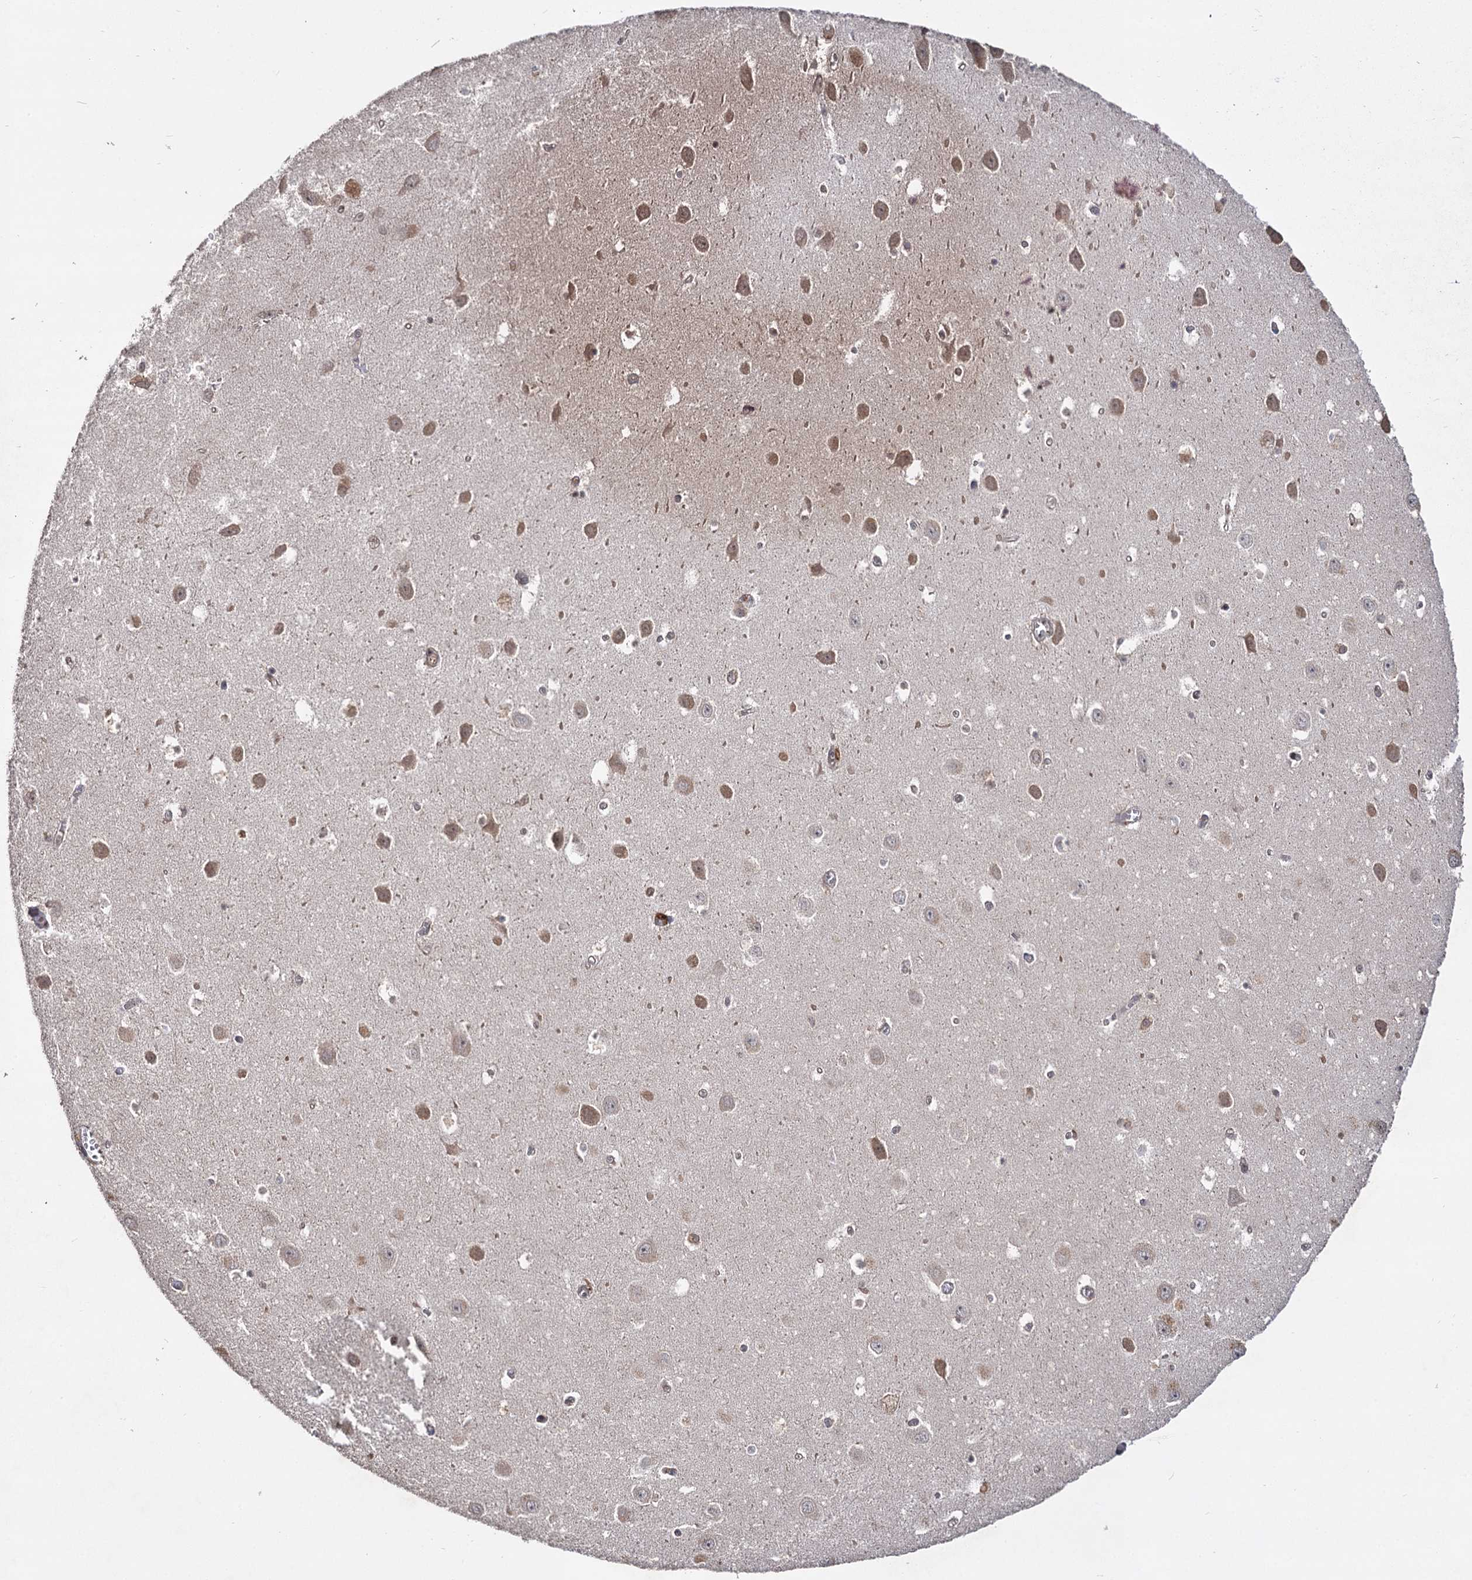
{"staining": {"intensity": "negative", "quantity": "none", "location": "none"}, "tissue": "hippocampus", "cell_type": "Glial cells", "image_type": "normal", "snomed": [{"axis": "morphology", "description": "Normal tissue, NOS"}, {"axis": "topography", "description": "Hippocampus"}], "caption": "Protein analysis of normal hippocampus reveals no significant expression in glial cells. (DAB IHC with hematoxylin counter stain).", "gene": "INPPL1", "patient": {"sex": "female", "age": 64}}